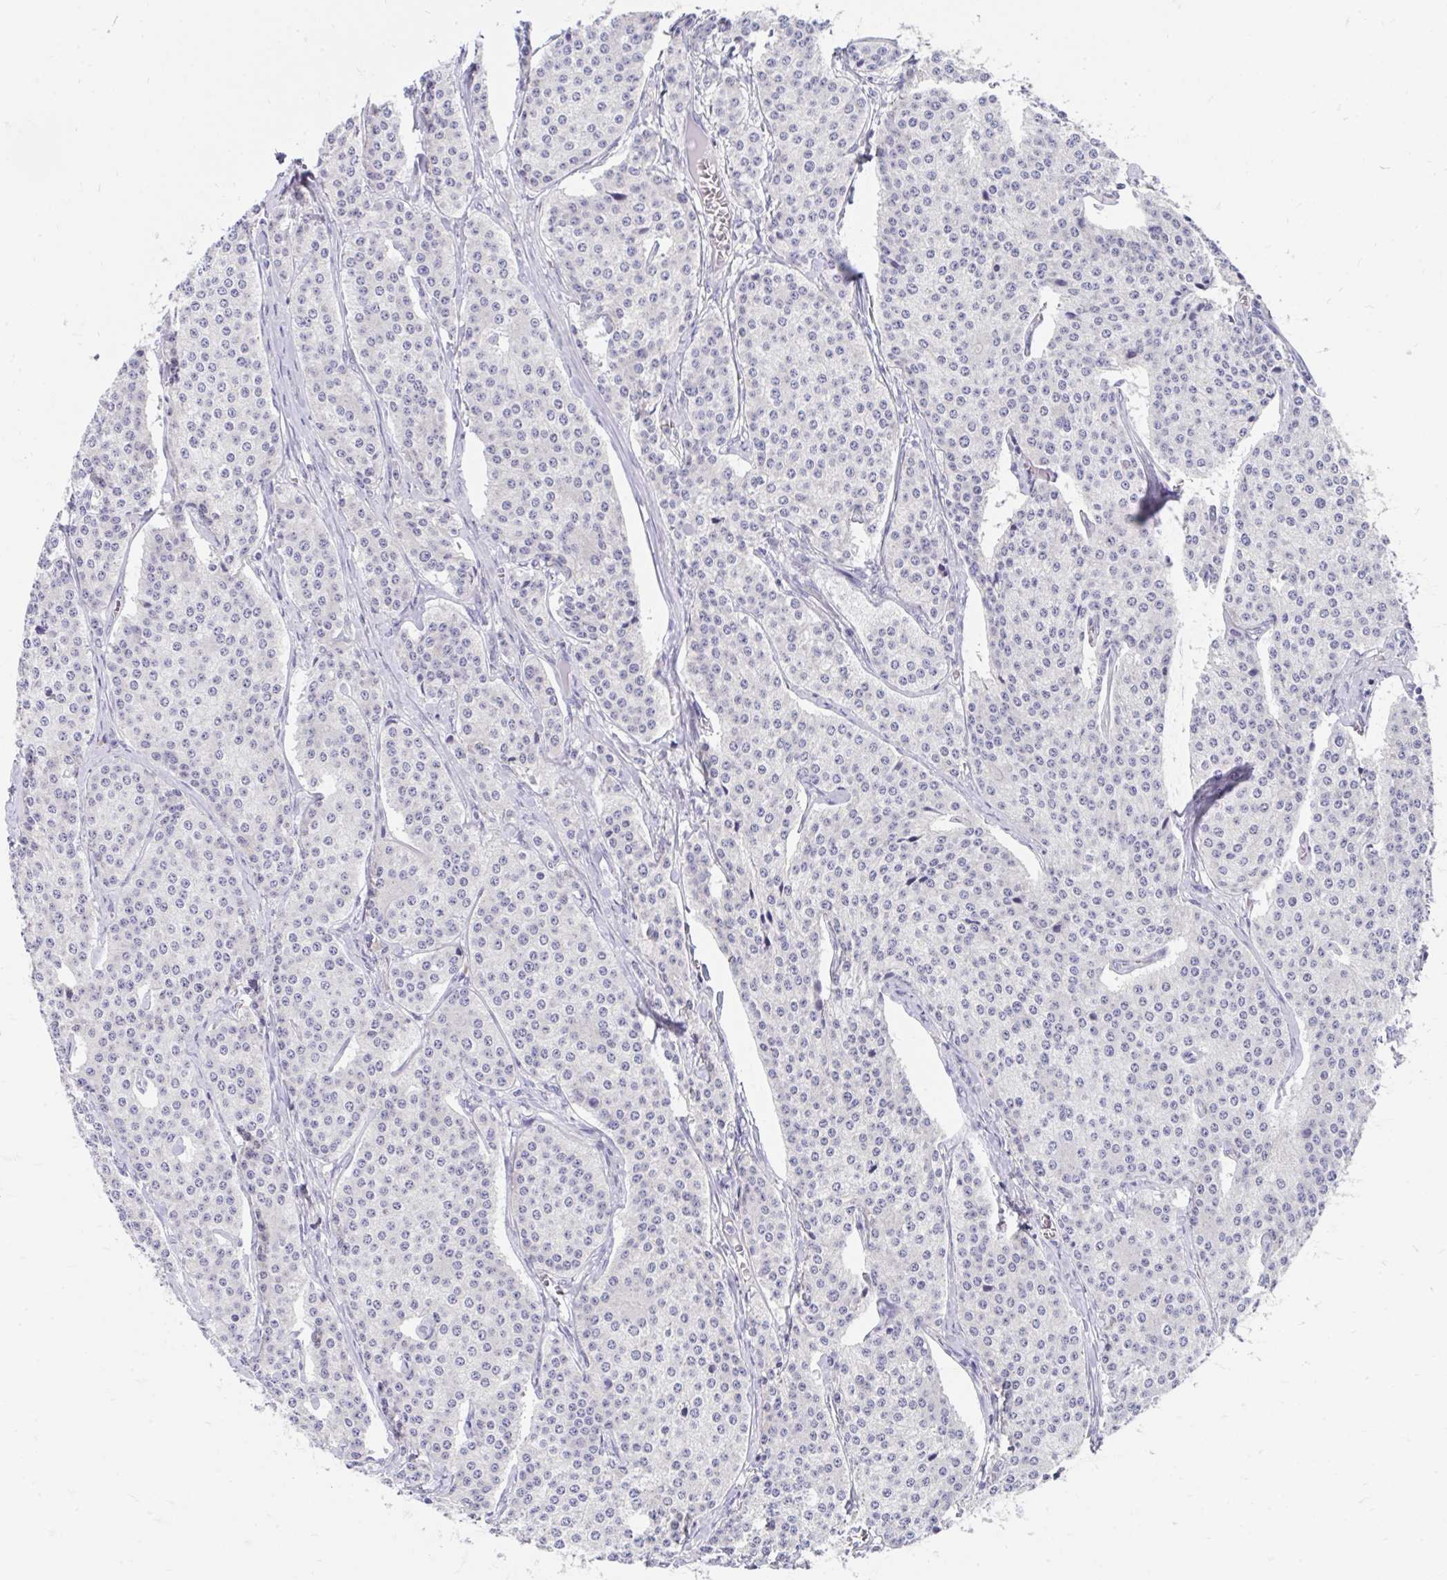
{"staining": {"intensity": "negative", "quantity": "none", "location": "none"}, "tissue": "carcinoid", "cell_type": "Tumor cells", "image_type": "cancer", "snomed": [{"axis": "morphology", "description": "Carcinoid, malignant, NOS"}, {"axis": "topography", "description": "Small intestine"}], "caption": "Immunohistochemical staining of carcinoid demonstrates no significant positivity in tumor cells.", "gene": "FHIP1B", "patient": {"sex": "female", "age": 64}}